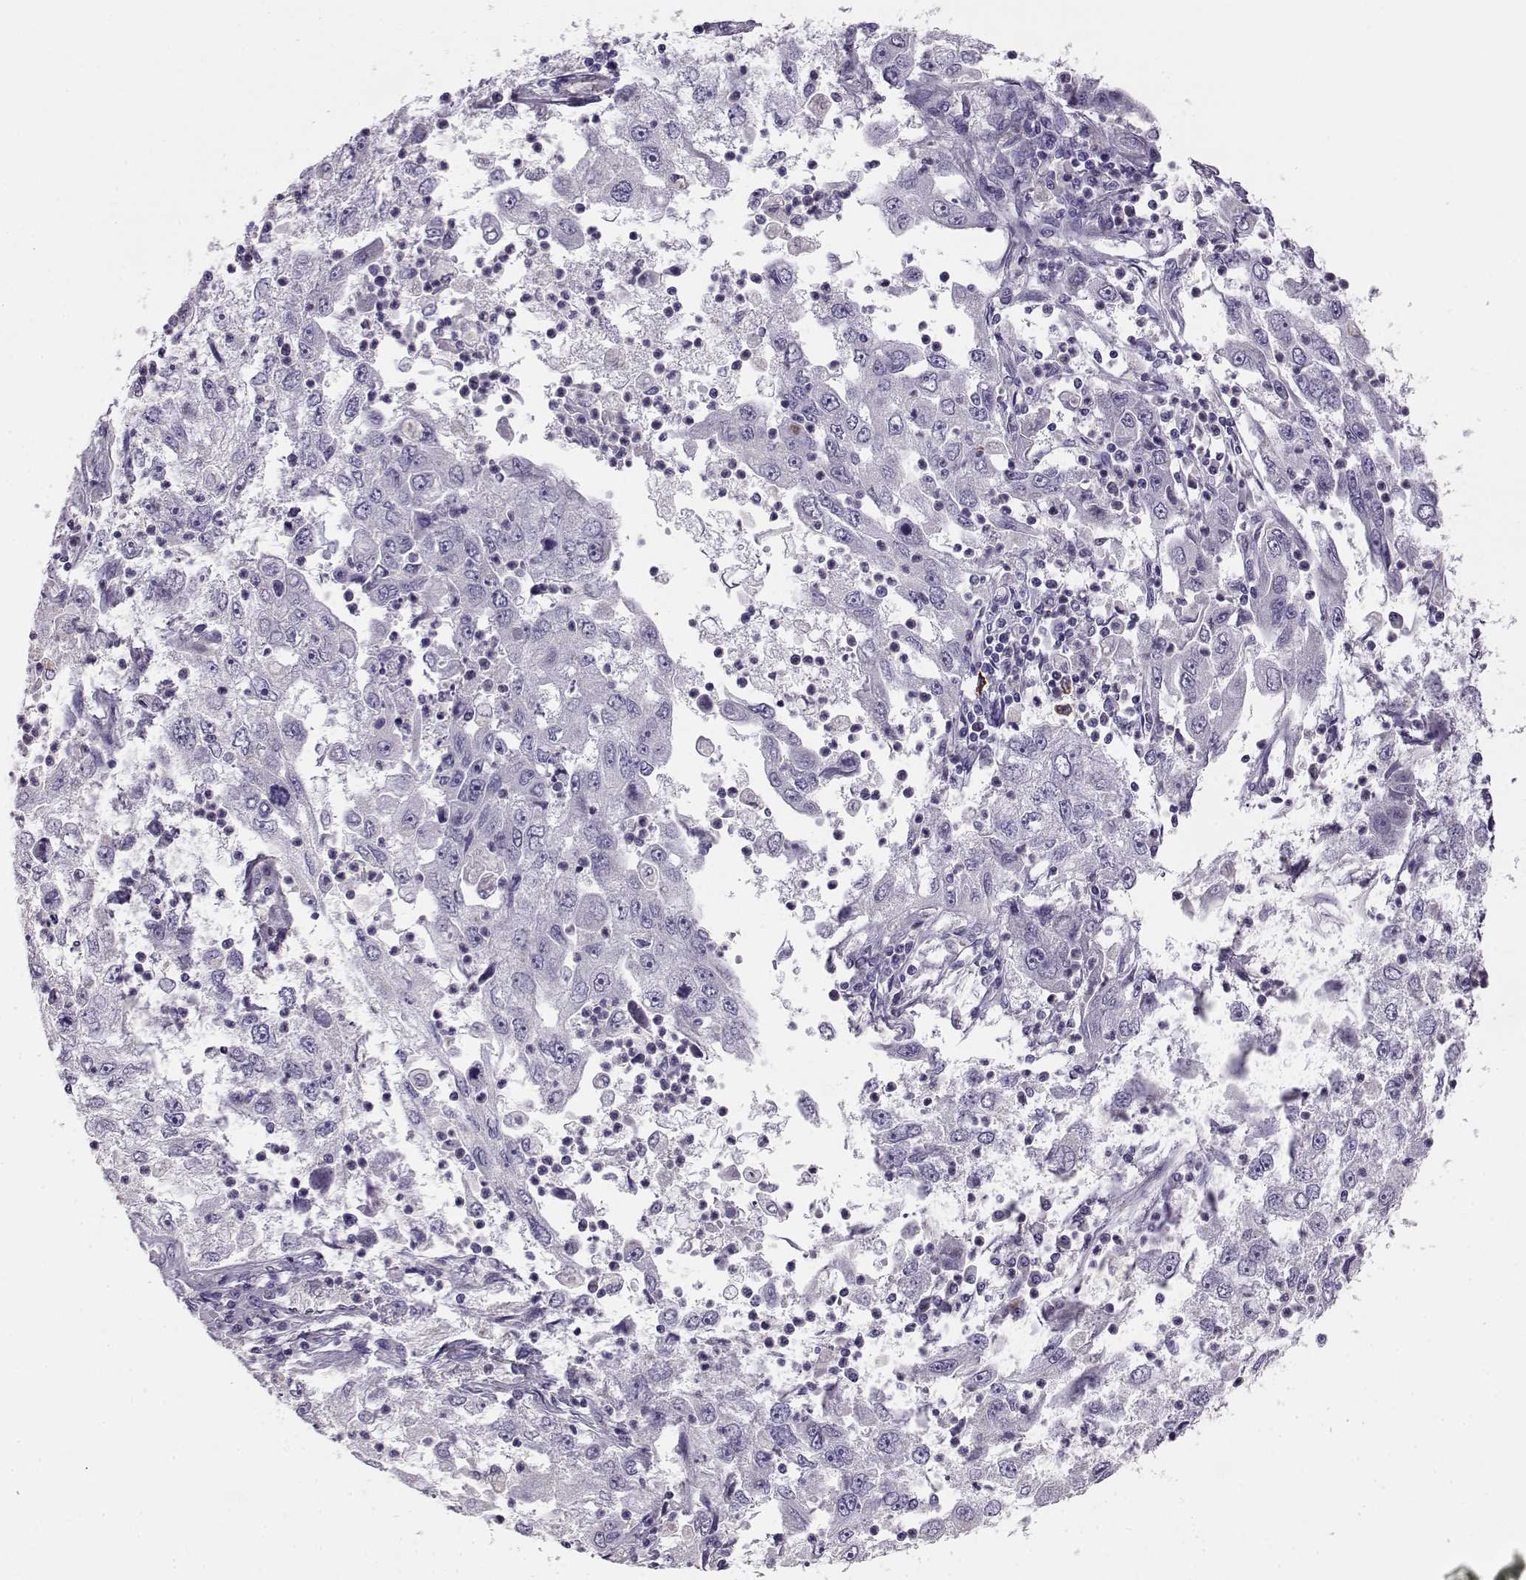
{"staining": {"intensity": "negative", "quantity": "none", "location": "none"}, "tissue": "cervical cancer", "cell_type": "Tumor cells", "image_type": "cancer", "snomed": [{"axis": "morphology", "description": "Squamous cell carcinoma, NOS"}, {"axis": "topography", "description": "Cervix"}], "caption": "The IHC photomicrograph has no significant expression in tumor cells of cervical squamous cell carcinoma tissue.", "gene": "ENDOU", "patient": {"sex": "female", "age": 36}}